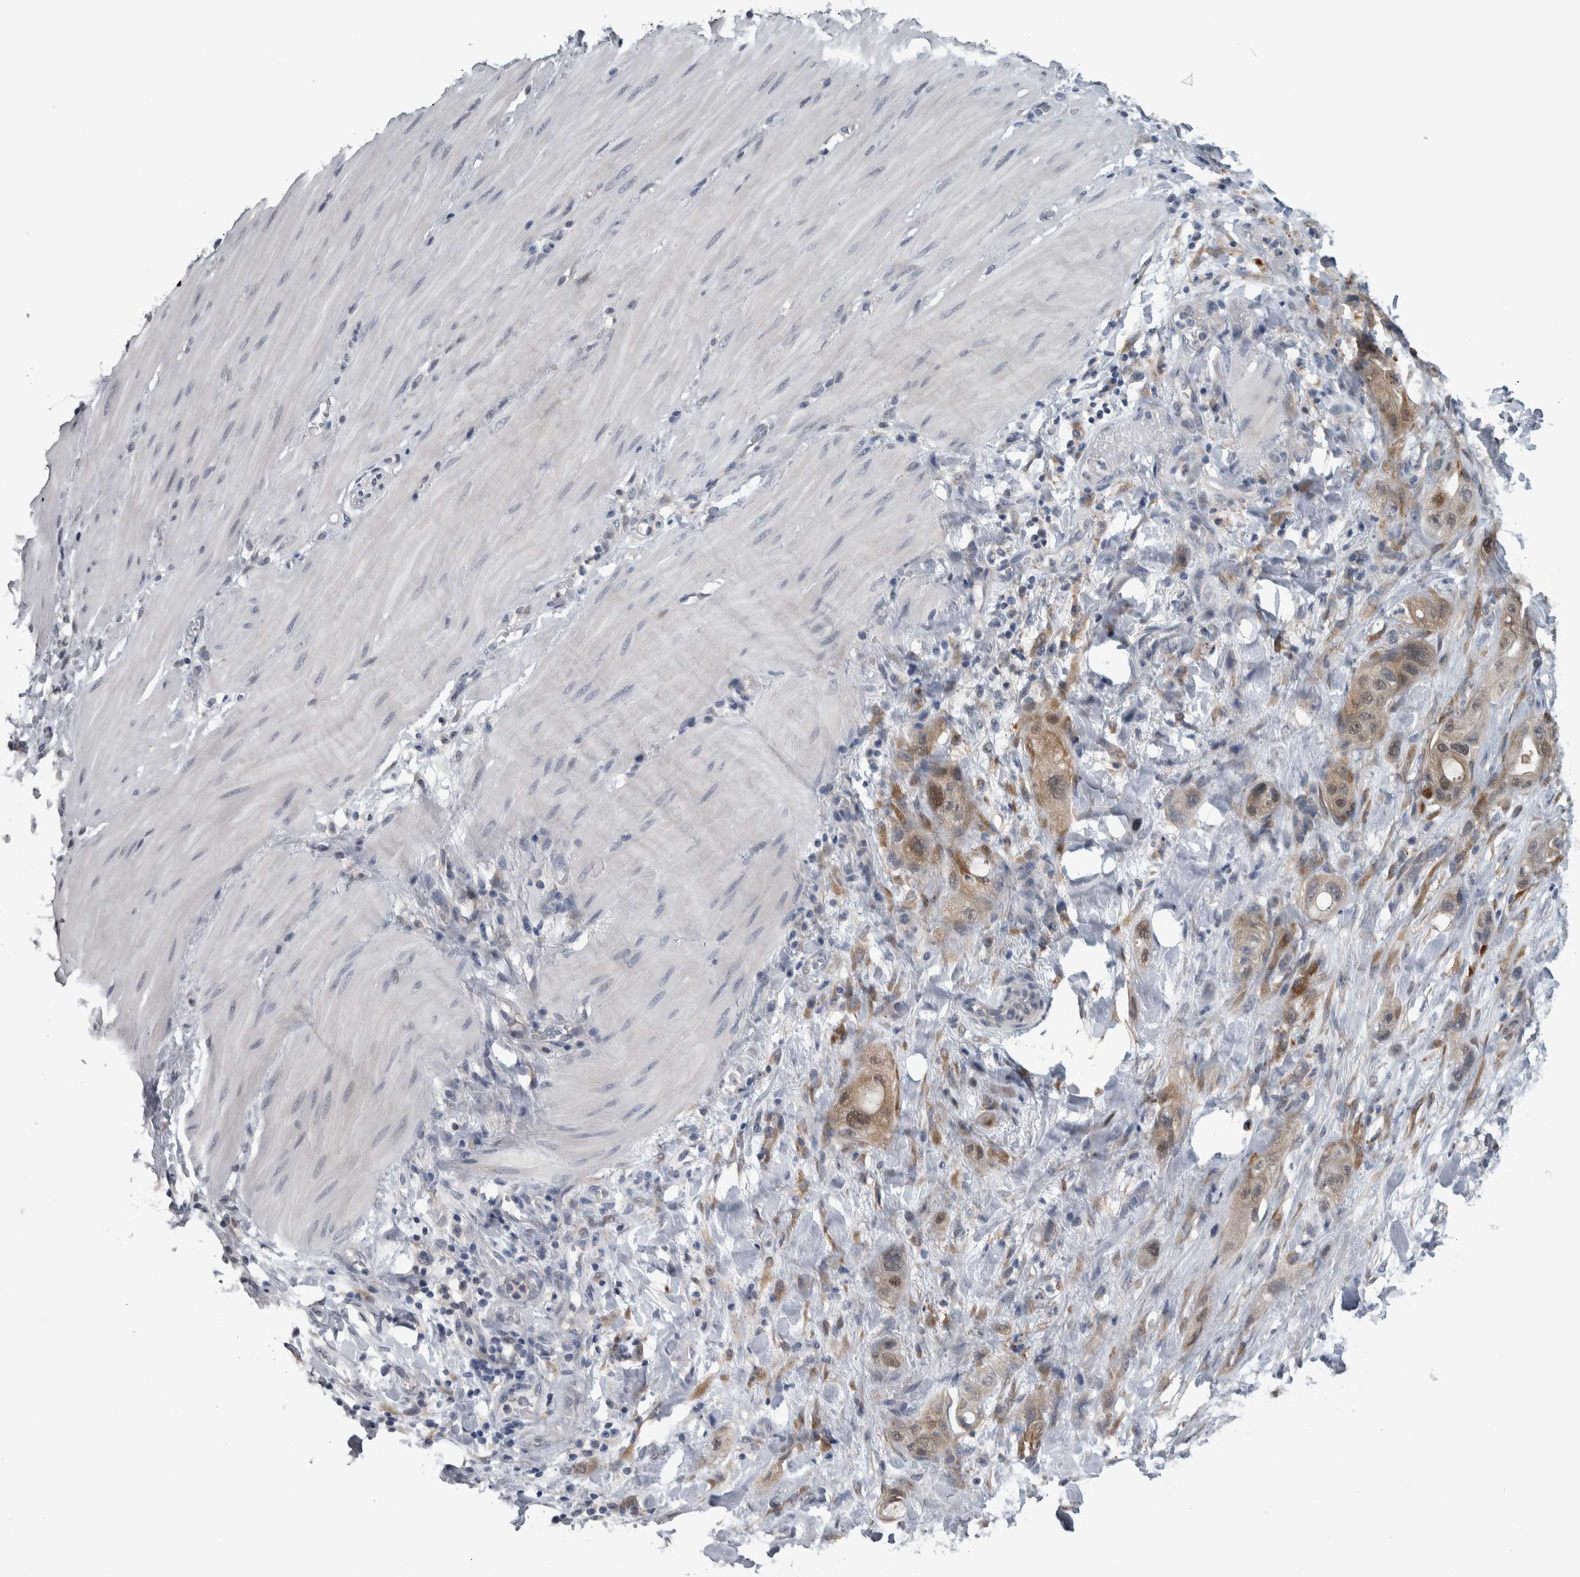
{"staining": {"intensity": "weak", "quantity": ">75%", "location": "cytoplasmic/membranous"}, "tissue": "stomach cancer", "cell_type": "Tumor cells", "image_type": "cancer", "snomed": [{"axis": "morphology", "description": "Adenocarcinoma, NOS"}, {"axis": "topography", "description": "Stomach"}, {"axis": "topography", "description": "Stomach, lower"}], "caption": "A high-resolution histopathology image shows immunohistochemistry staining of stomach cancer (adenocarcinoma), which shows weak cytoplasmic/membranous staining in approximately >75% of tumor cells.", "gene": "COL14A1", "patient": {"sex": "female", "age": 48}}